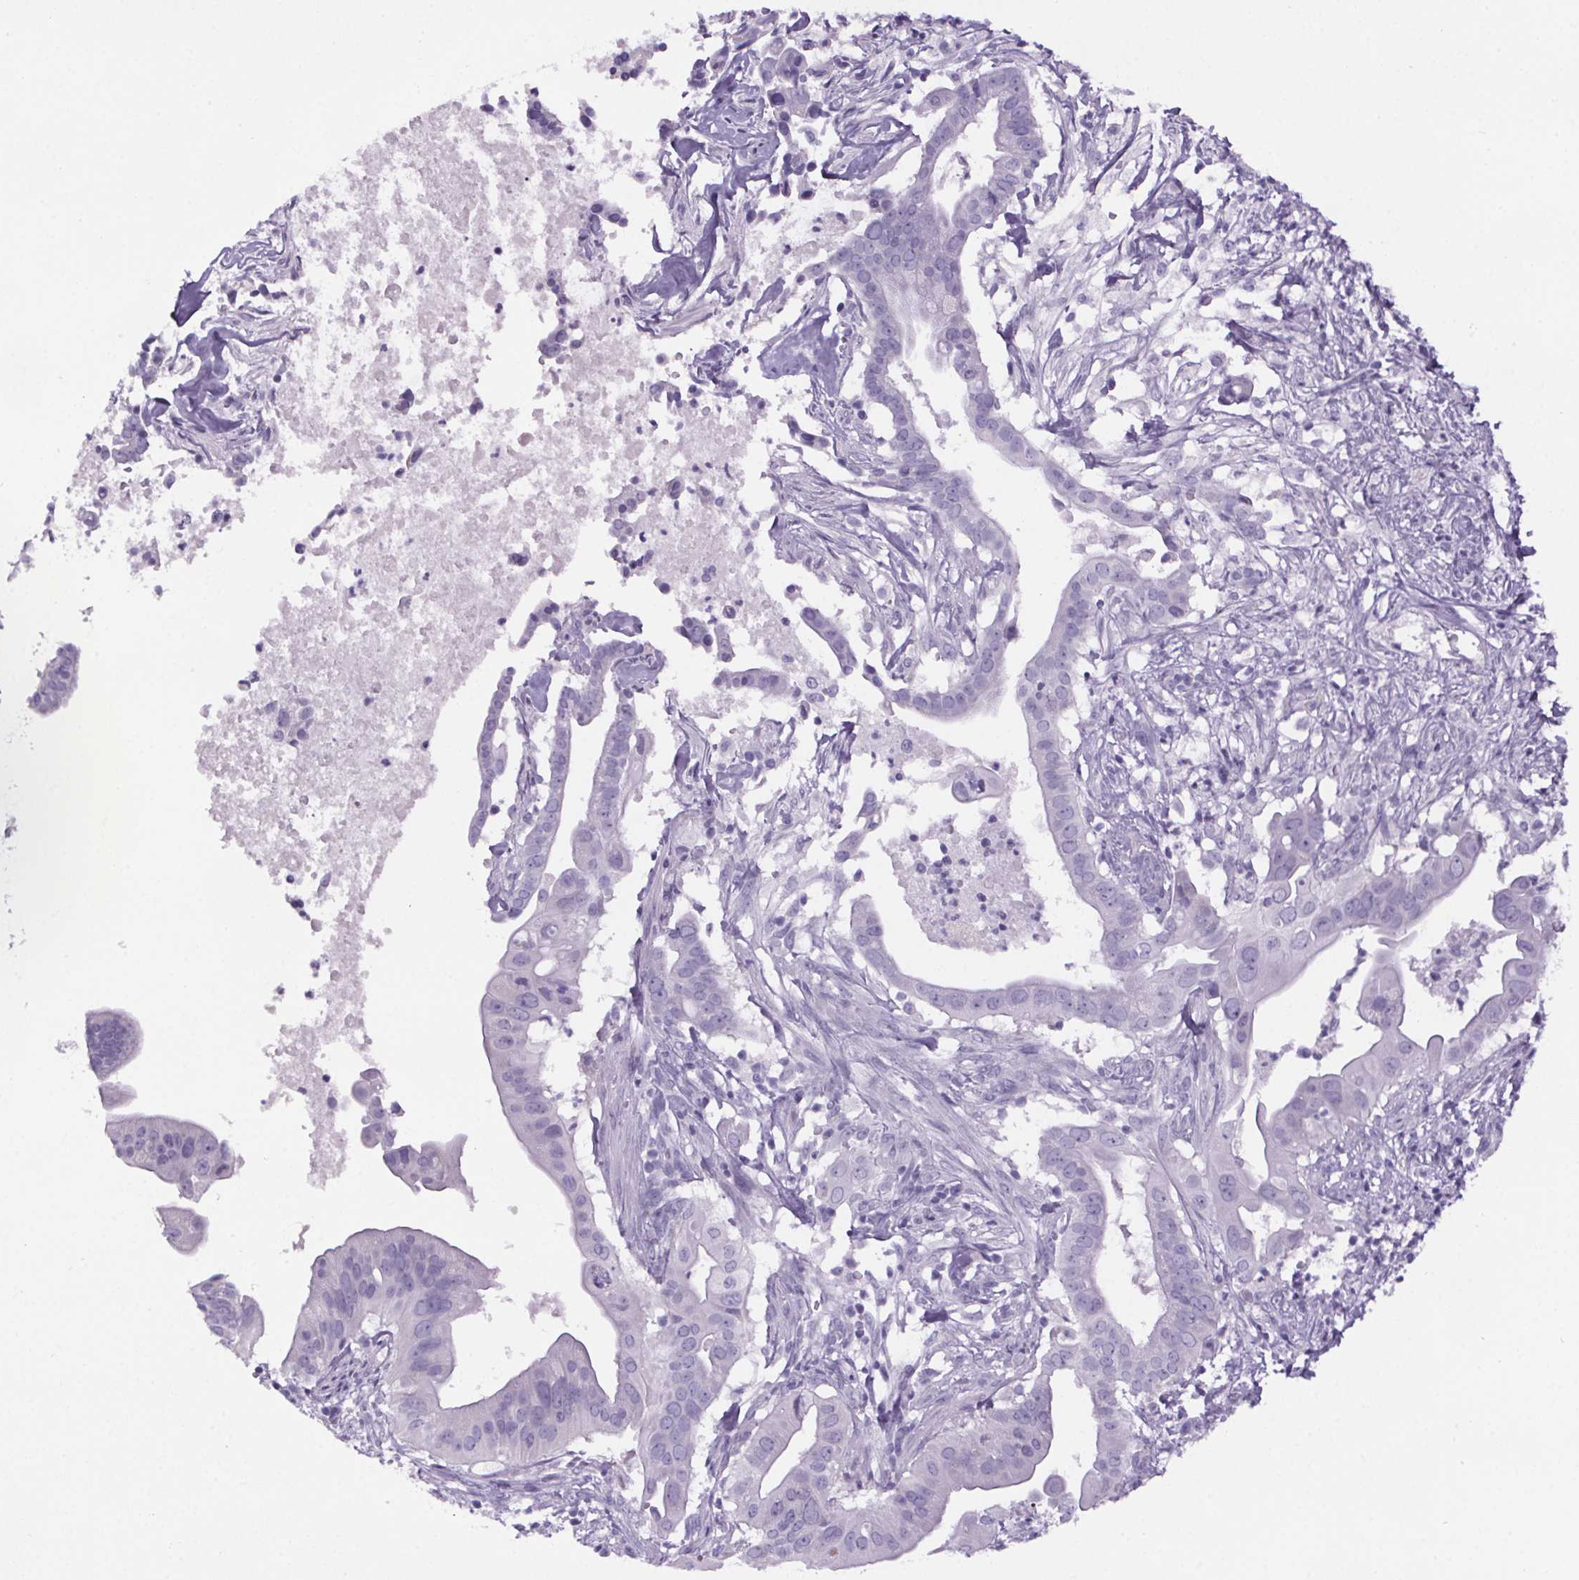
{"staining": {"intensity": "negative", "quantity": "none", "location": "none"}, "tissue": "pancreatic cancer", "cell_type": "Tumor cells", "image_type": "cancer", "snomed": [{"axis": "morphology", "description": "Adenocarcinoma, NOS"}, {"axis": "topography", "description": "Pancreas"}], "caption": "Pancreatic adenocarcinoma was stained to show a protein in brown. There is no significant expression in tumor cells.", "gene": "CUBN", "patient": {"sex": "male", "age": 61}}